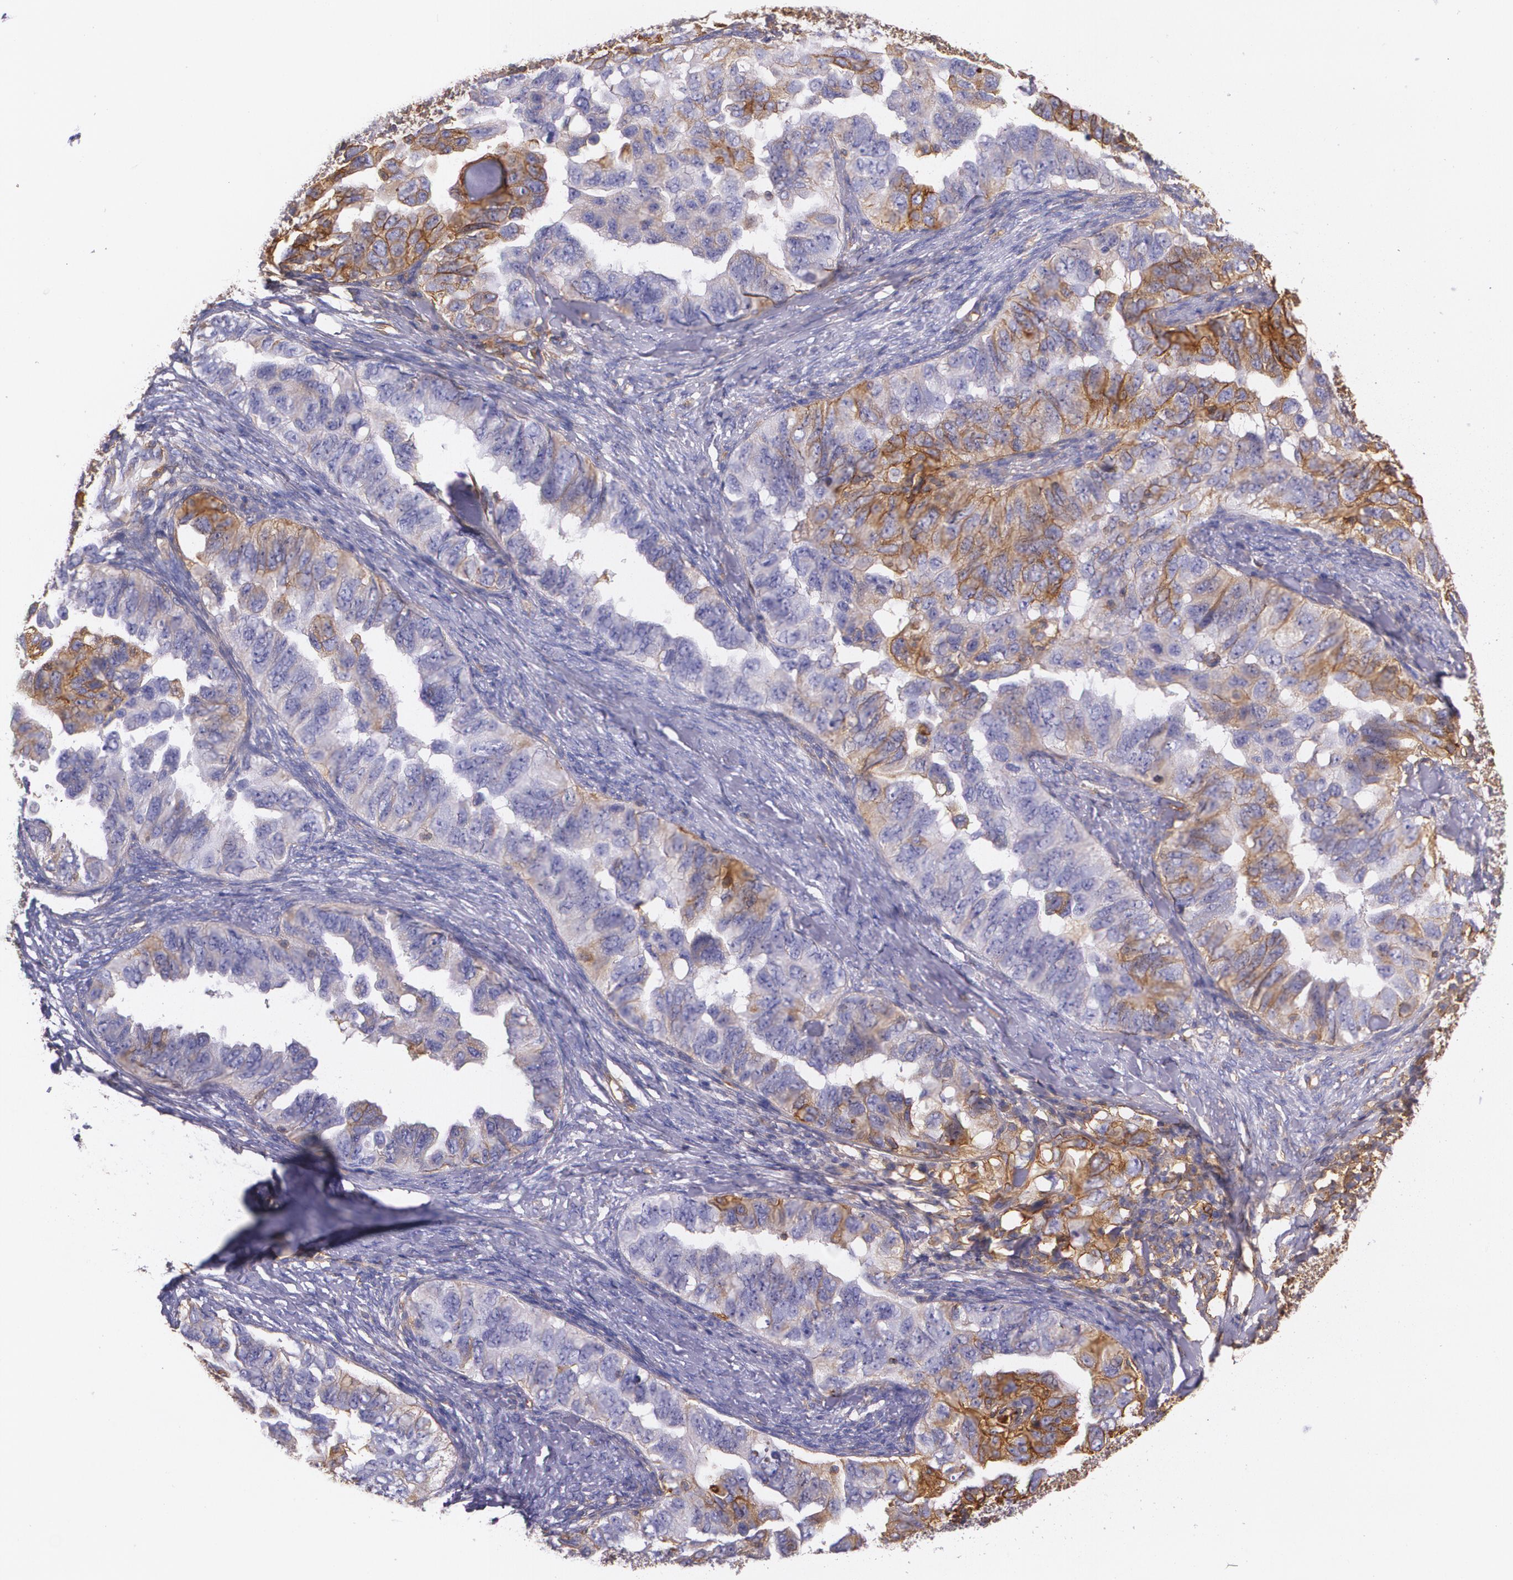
{"staining": {"intensity": "weak", "quantity": "<25%", "location": "cytoplasmic/membranous"}, "tissue": "ovarian cancer", "cell_type": "Tumor cells", "image_type": "cancer", "snomed": [{"axis": "morphology", "description": "Cystadenocarcinoma, serous, NOS"}, {"axis": "topography", "description": "Ovary"}], "caption": "There is no significant positivity in tumor cells of ovarian cancer (serous cystadenocarcinoma).", "gene": "B2M", "patient": {"sex": "female", "age": 82}}